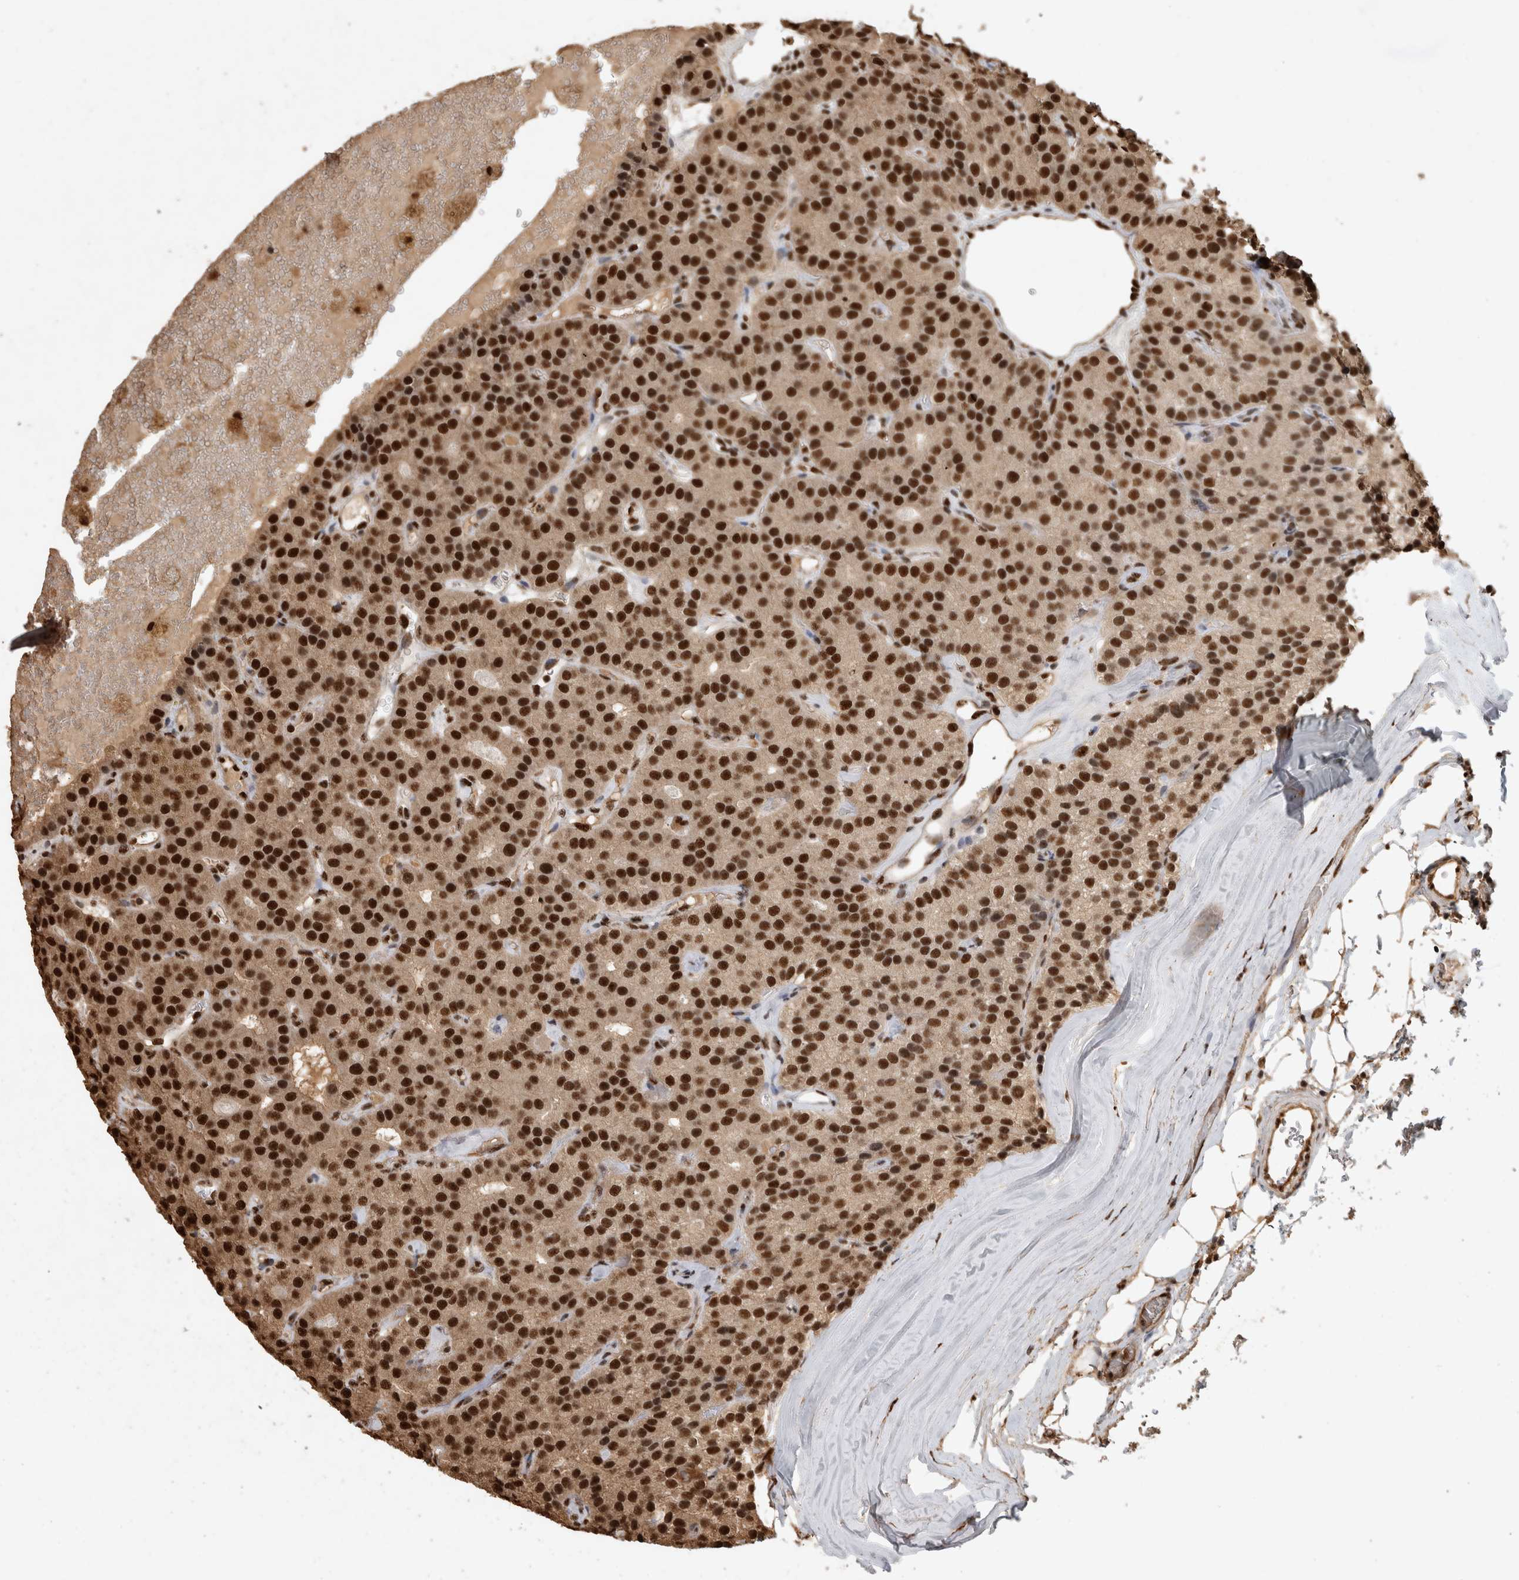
{"staining": {"intensity": "strong", "quantity": ">75%", "location": "nuclear"}, "tissue": "parathyroid gland", "cell_type": "Glandular cells", "image_type": "normal", "snomed": [{"axis": "morphology", "description": "Normal tissue, NOS"}, {"axis": "morphology", "description": "Adenoma, NOS"}, {"axis": "topography", "description": "Parathyroid gland"}], "caption": "This micrograph demonstrates IHC staining of benign parathyroid gland, with high strong nuclear positivity in about >75% of glandular cells.", "gene": "RAD50", "patient": {"sex": "female", "age": 86}}